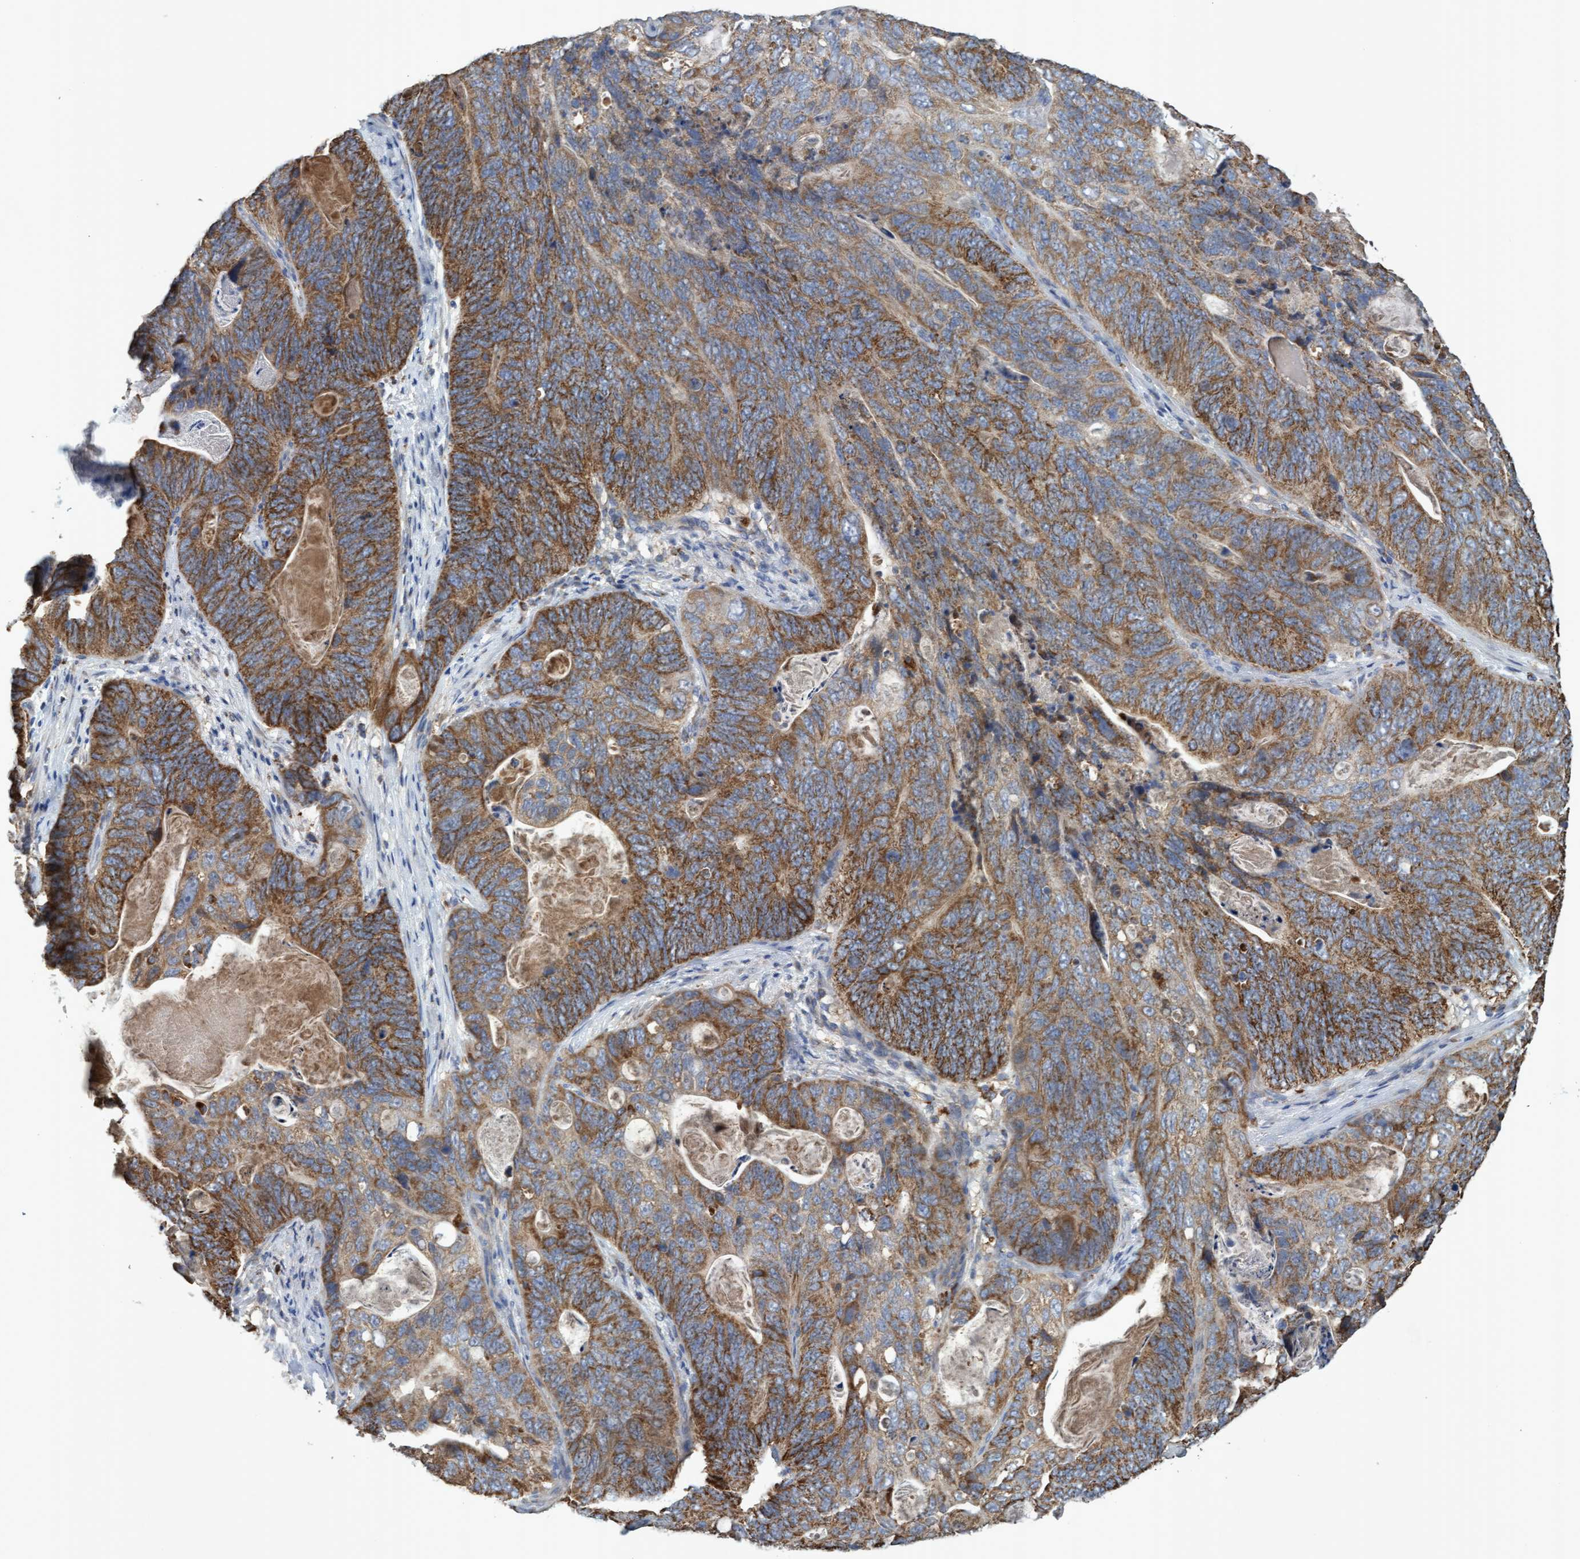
{"staining": {"intensity": "moderate", "quantity": ">75%", "location": "cytoplasmic/membranous"}, "tissue": "stomach cancer", "cell_type": "Tumor cells", "image_type": "cancer", "snomed": [{"axis": "morphology", "description": "Normal tissue, NOS"}, {"axis": "morphology", "description": "Adenocarcinoma, NOS"}, {"axis": "topography", "description": "Stomach"}], "caption": "DAB immunohistochemical staining of adenocarcinoma (stomach) exhibits moderate cytoplasmic/membranous protein expression in about >75% of tumor cells.", "gene": "ATPAF2", "patient": {"sex": "female", "age": 89}}